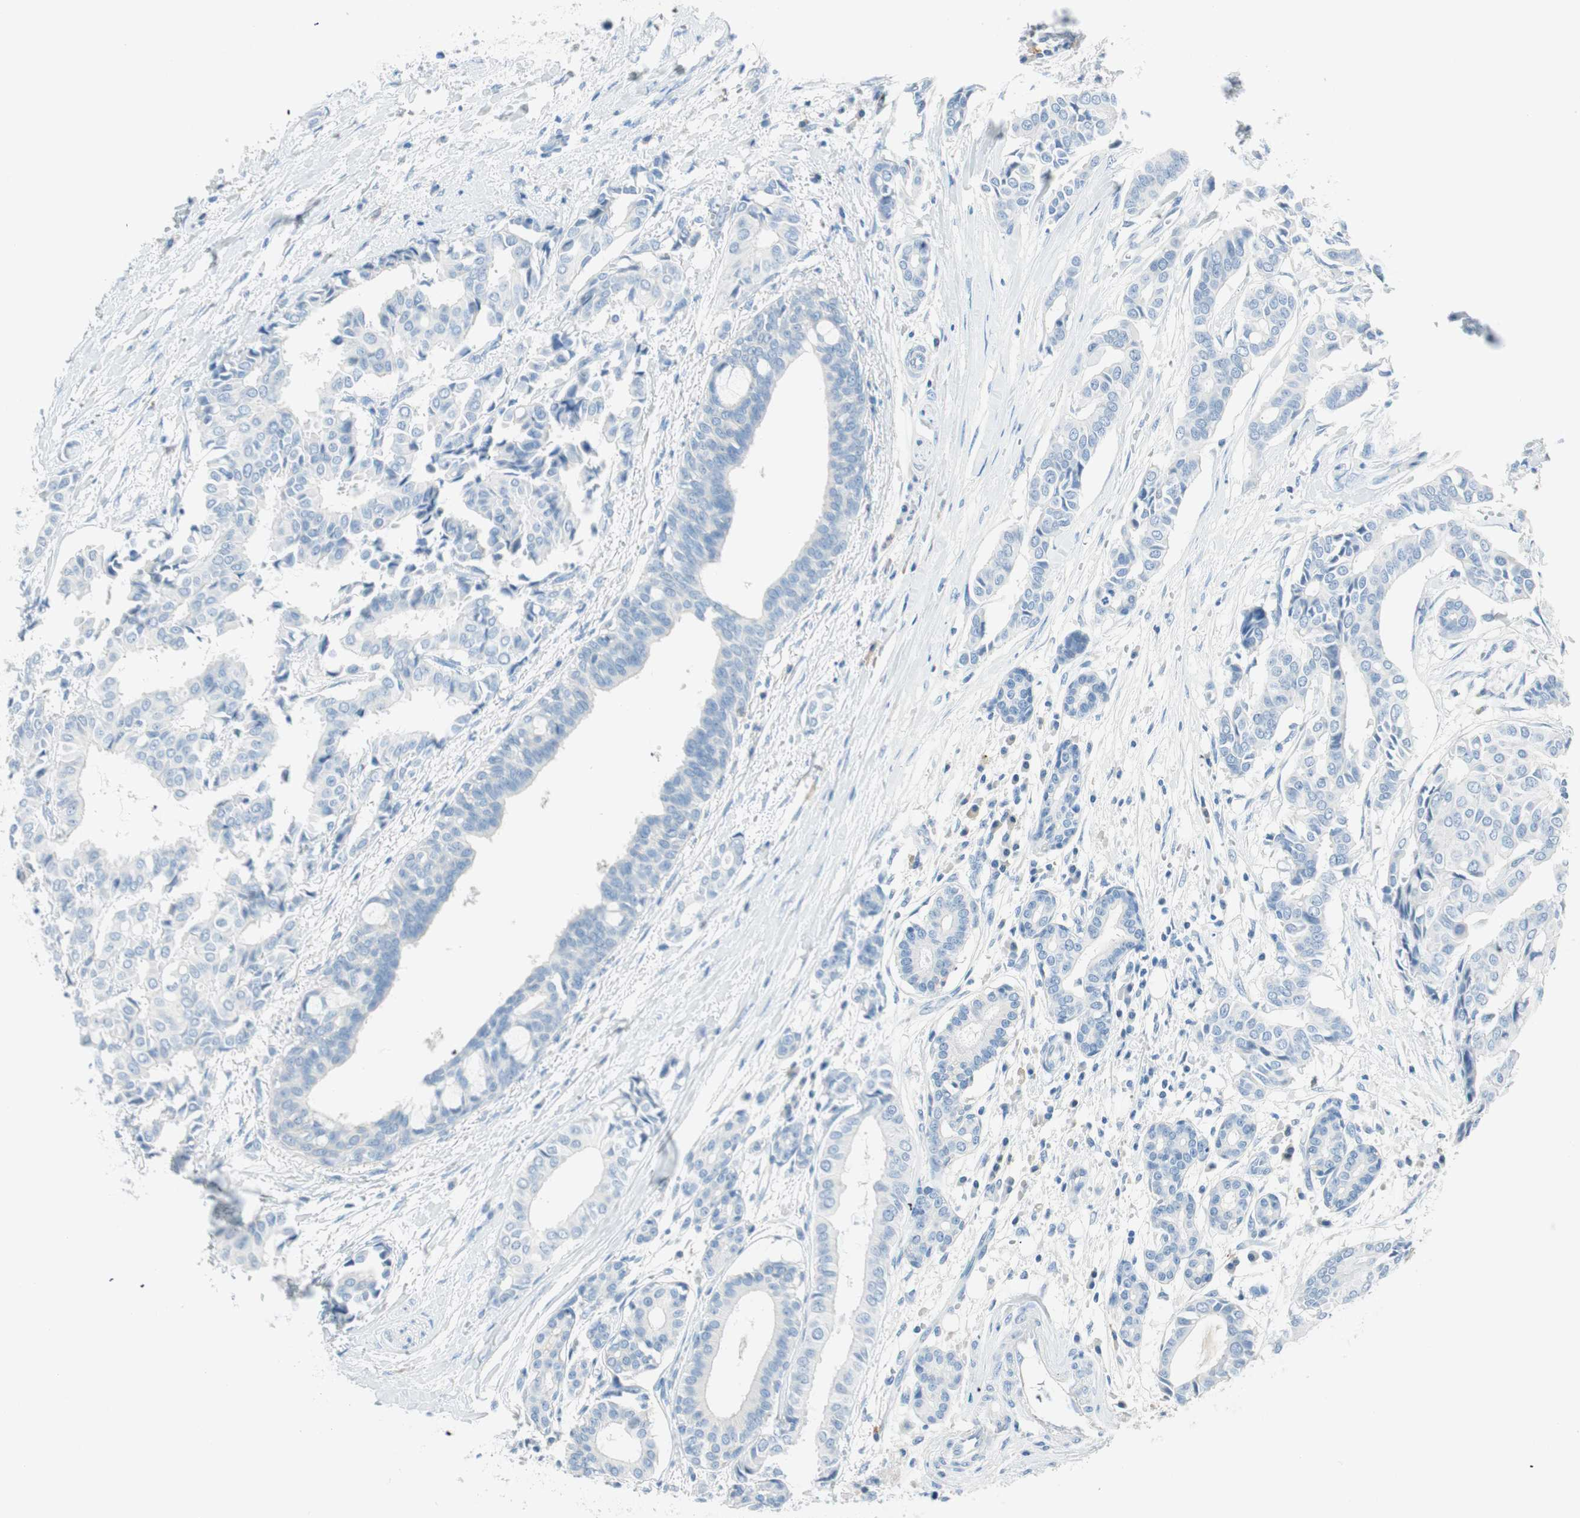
{"staining": {"intensity": "negative", "quantity": "none", "location": "none"}, "tissue": "head and neck cancer", "cell_type": "Tumor cells", "image_type": "cancer", "snomed": [{"axis": "morphology", "description": "Adenocarcinoma, NOS"}, {"axis": "topography", "description": "Salivary gland"}, {"axis": "topography", "description": "Head-Neck"}], "caption": "This image is of head and neck cancer (adenocarcinoma) stained with IHC to label a protein in brown with the nuclei are counter-stained blue. There is no expression in tumor cells. The staining was performed using DAB to visualize the protein expression in brown, while the nuclei were stained in blue with hematoxylin (Magnification: 20x).", "gene": "TNFRSF13C", "patient": {"sex": "female", "age": 59}}